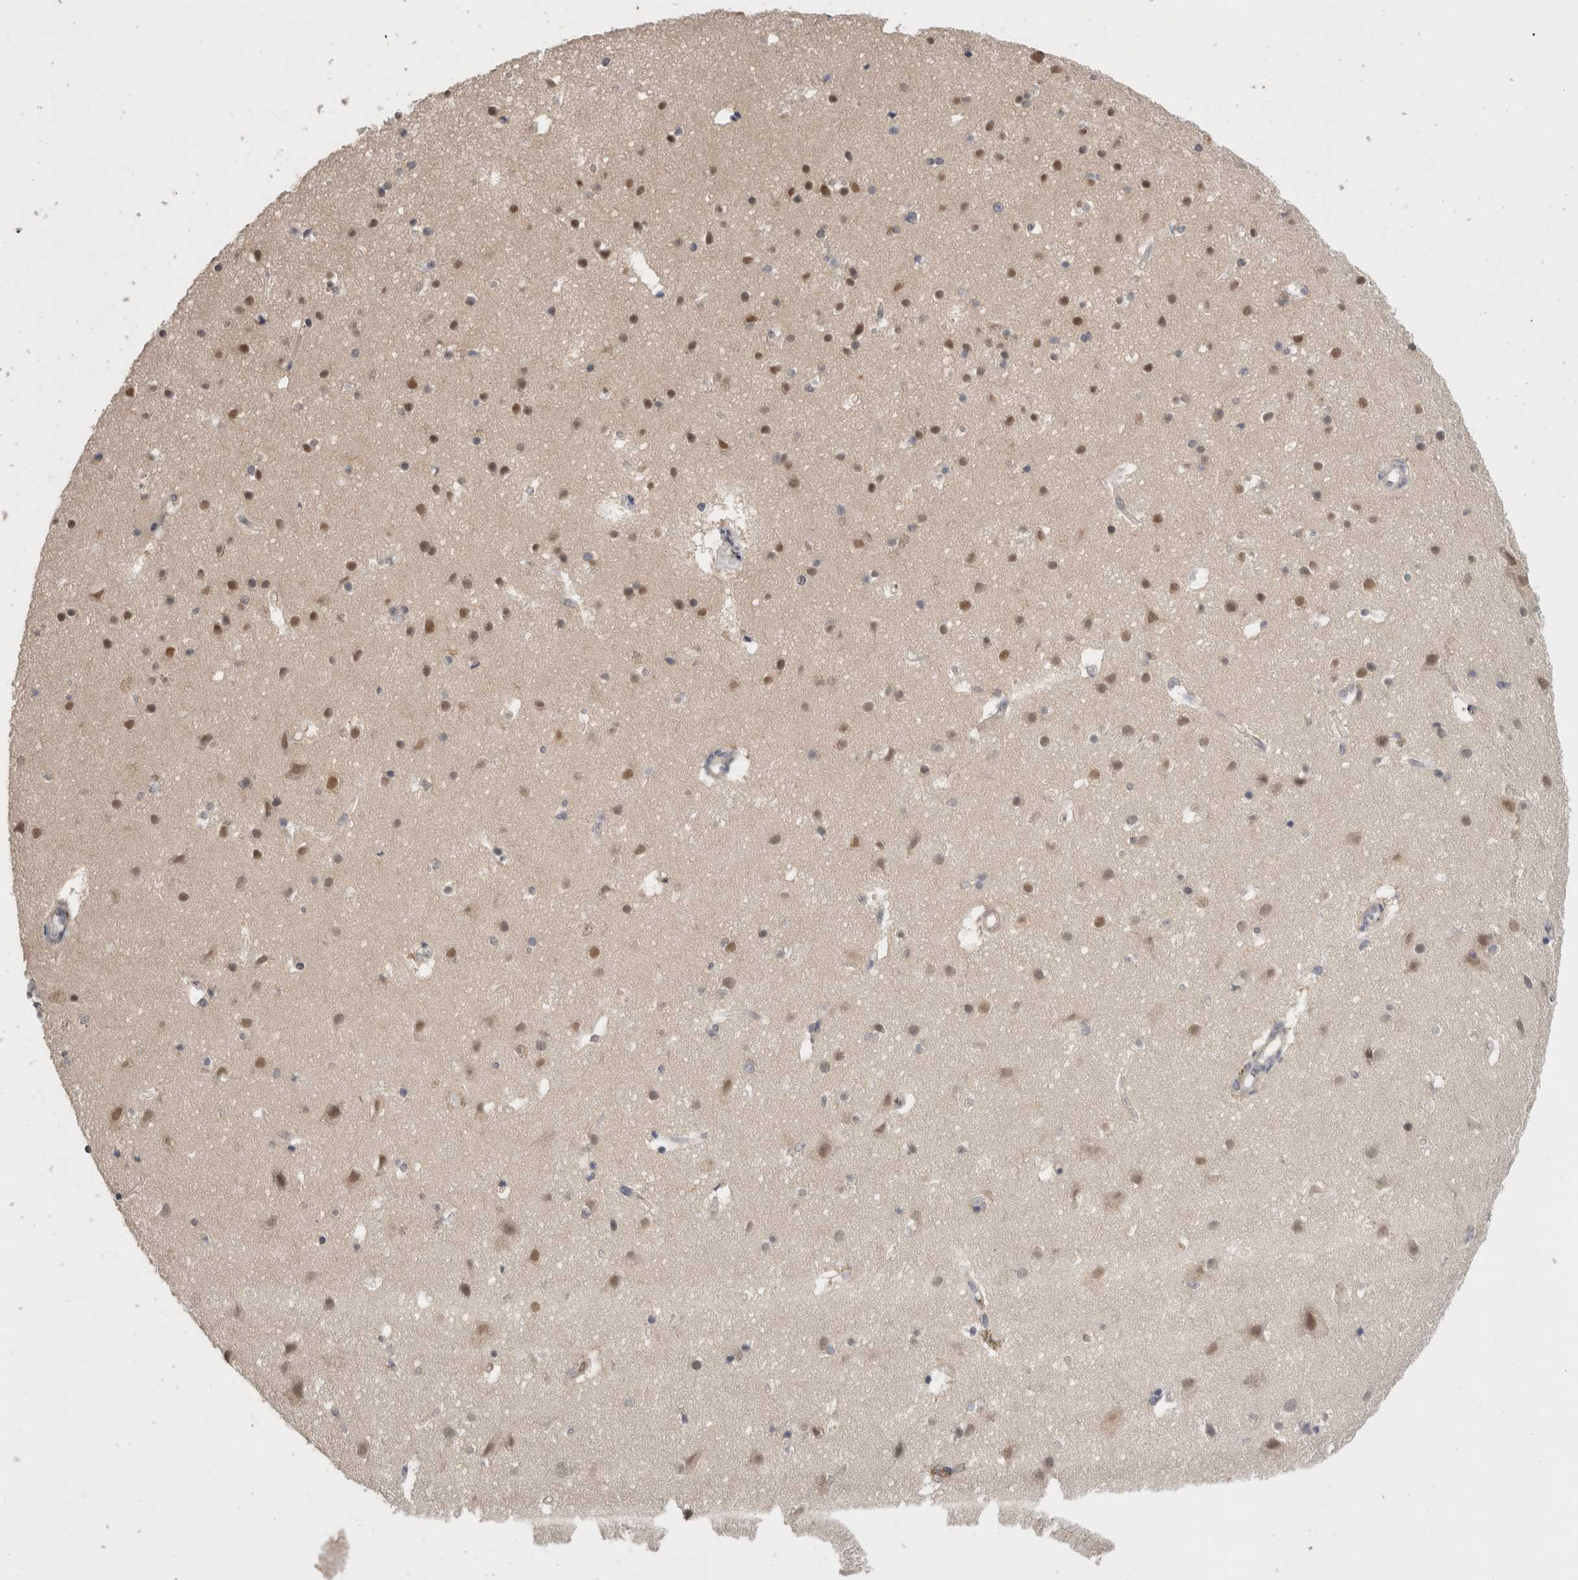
{"staining": {"intensity": "weak", "quantity": "25%-75%", "location": "cytoplasmic/membranous"}, "tissue": "cerebral cortex", "cell_type": "Endothelial cells", "image_type": "normal", "snomed": [{"axis": "morphology", "description": "Normal tissue, NOS"}, {"axis": "topography", "description": "Cerebral cortex"}], "caption": "Immunohistochemical staining of normal cerebral cortex reveals weak cytoplasmic/membranous protein staining in approximately 25%-75% of endothelial cells. (Brightfield microscopy of DAB IHC at high magnification).", "gene": "CRYBG1", "patient": {"sex": "male", "age": 54}}